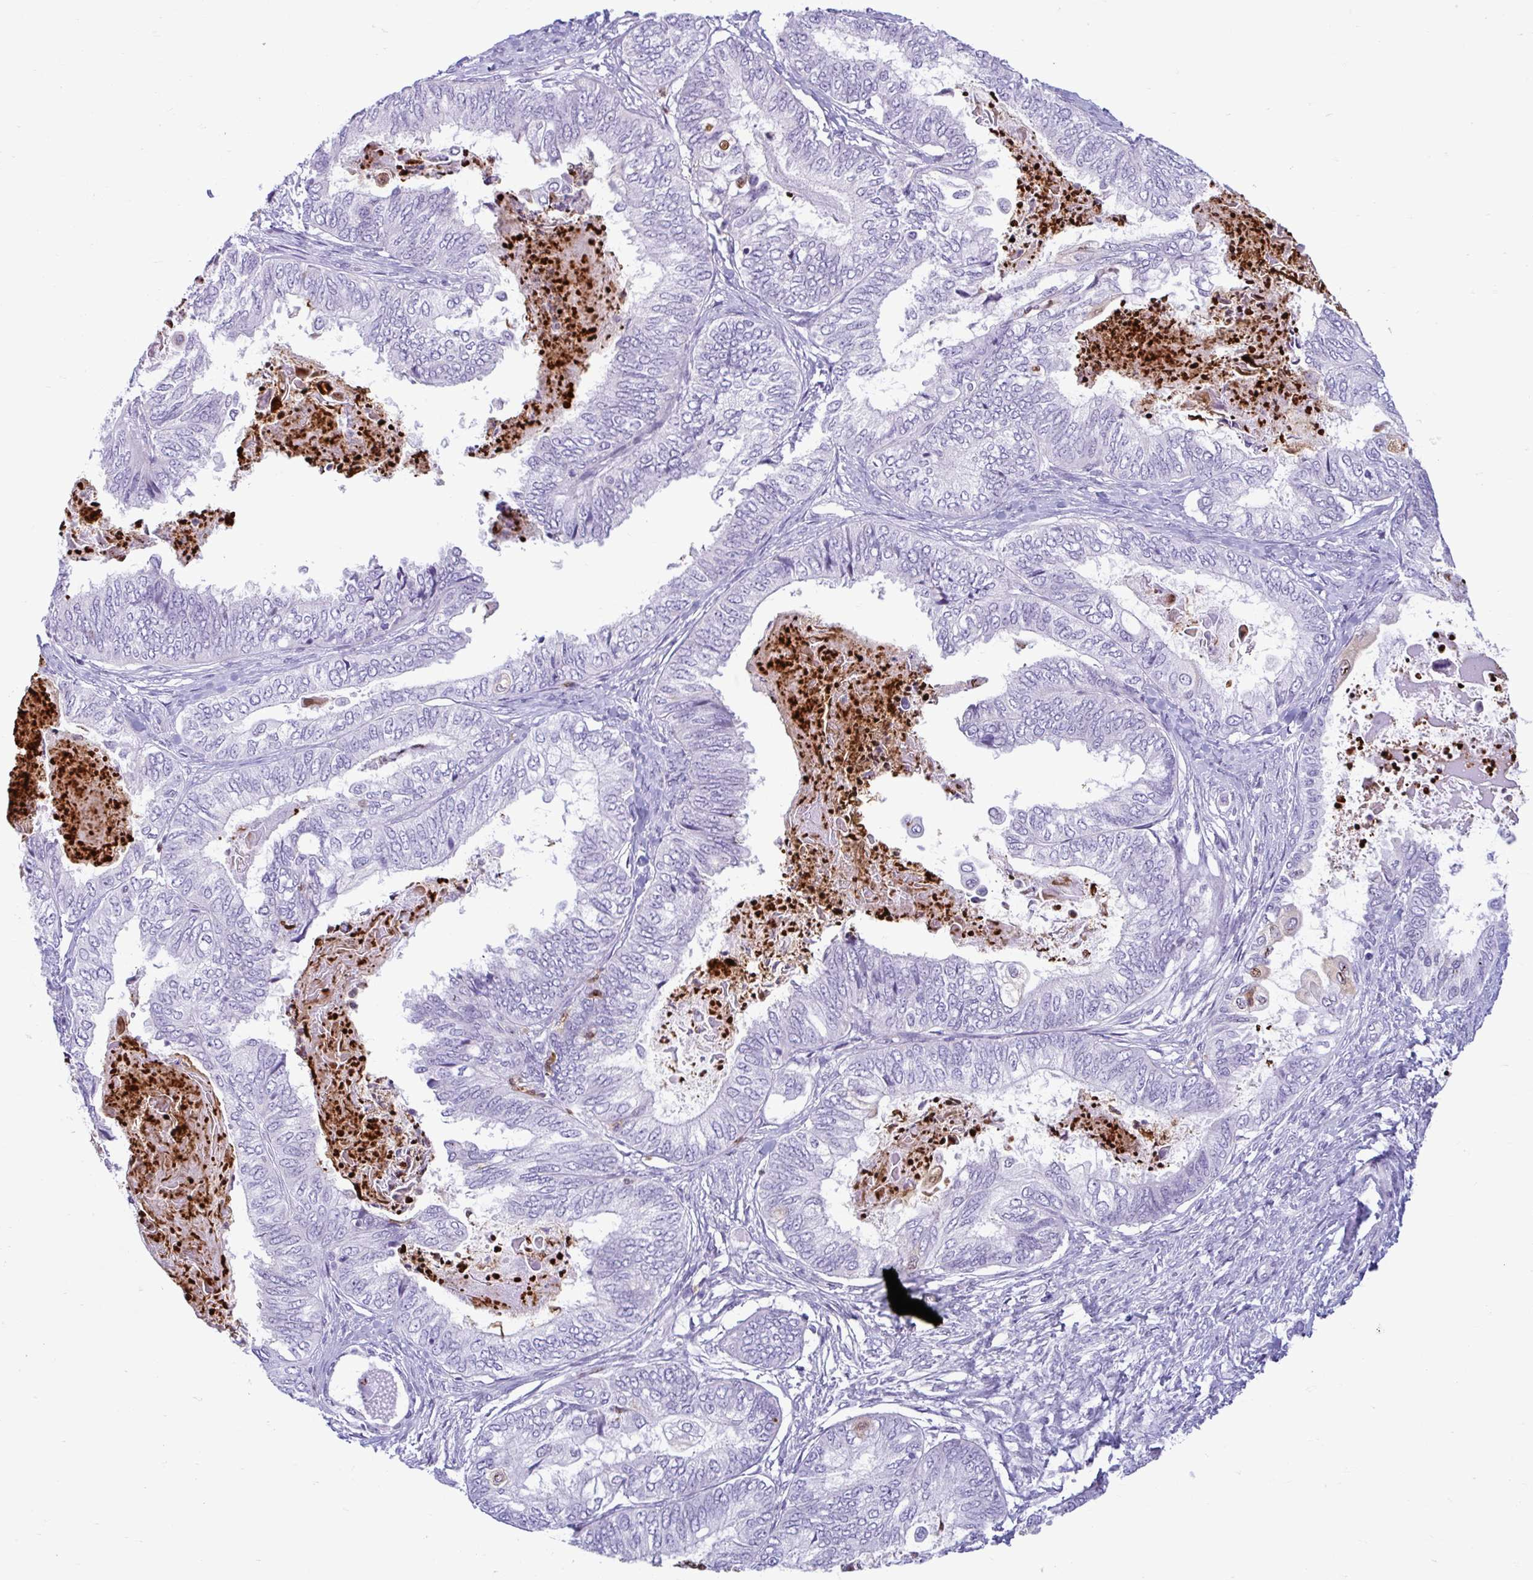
{"staining": {"intensity": "negative", "quantity": "none", "location": "none"}, "tissue": "ovarian cancer", "cell_type": "Tumor cells", "image_type": "cancer", "snomed": [{"axis": "morphology", "description": "Carcinoma, endometroid"}, {"axis": "topography", "description": "Ovary"}], "caption": "Immunohistochemical staining of human endometroid carcinoma (ovarian) shows no significant positivity in tumor cells. The staining is performed using DAB brown chromogen with nuclei counter-stained in using hematoxylin.", "gene": "CEP120", "patient": {"sex": "female", "age": 70}}